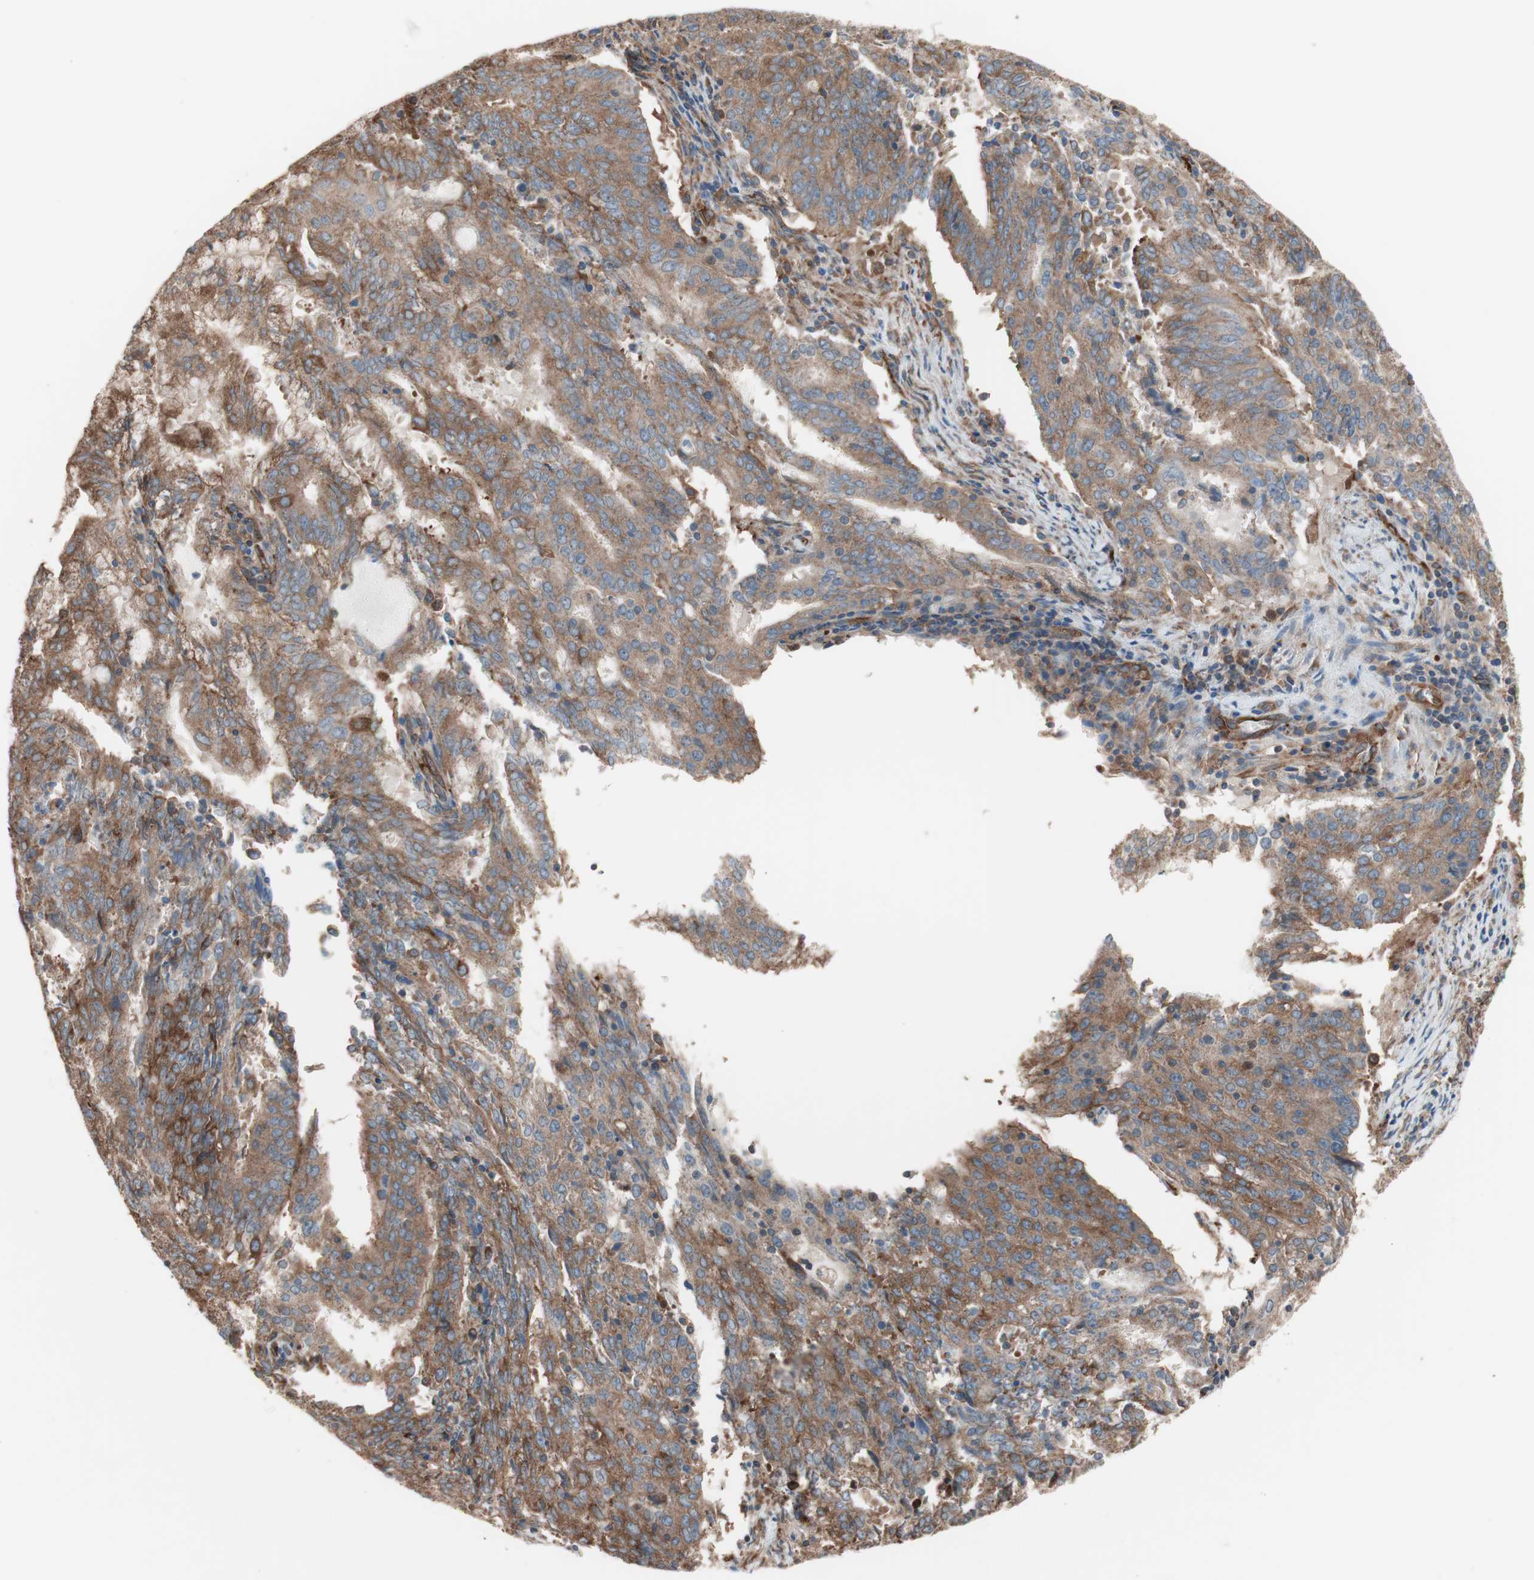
{"staining": {"intensity": "moderate", "quantity": ">75%", "location": "cytoplasmic/membranous"}, "tissue": "cervical cancer", "cell_type": "Tumor cells", "image_type": "cancer", "snomed": [{"axis": "morphology", "description": "Adenocarcinoma, NOS"}, {"axis": "topography", "description": "Cervix"}], "caption": "This image exhibits immunohistochemistry staining of cervical cancer (adenocarcinoma), with medium moderate cytoplasmic/membranous expression in about >75% of tumor cells.", "gene": "GPSM2", "patient": {"sex": "female", "age": 44}}